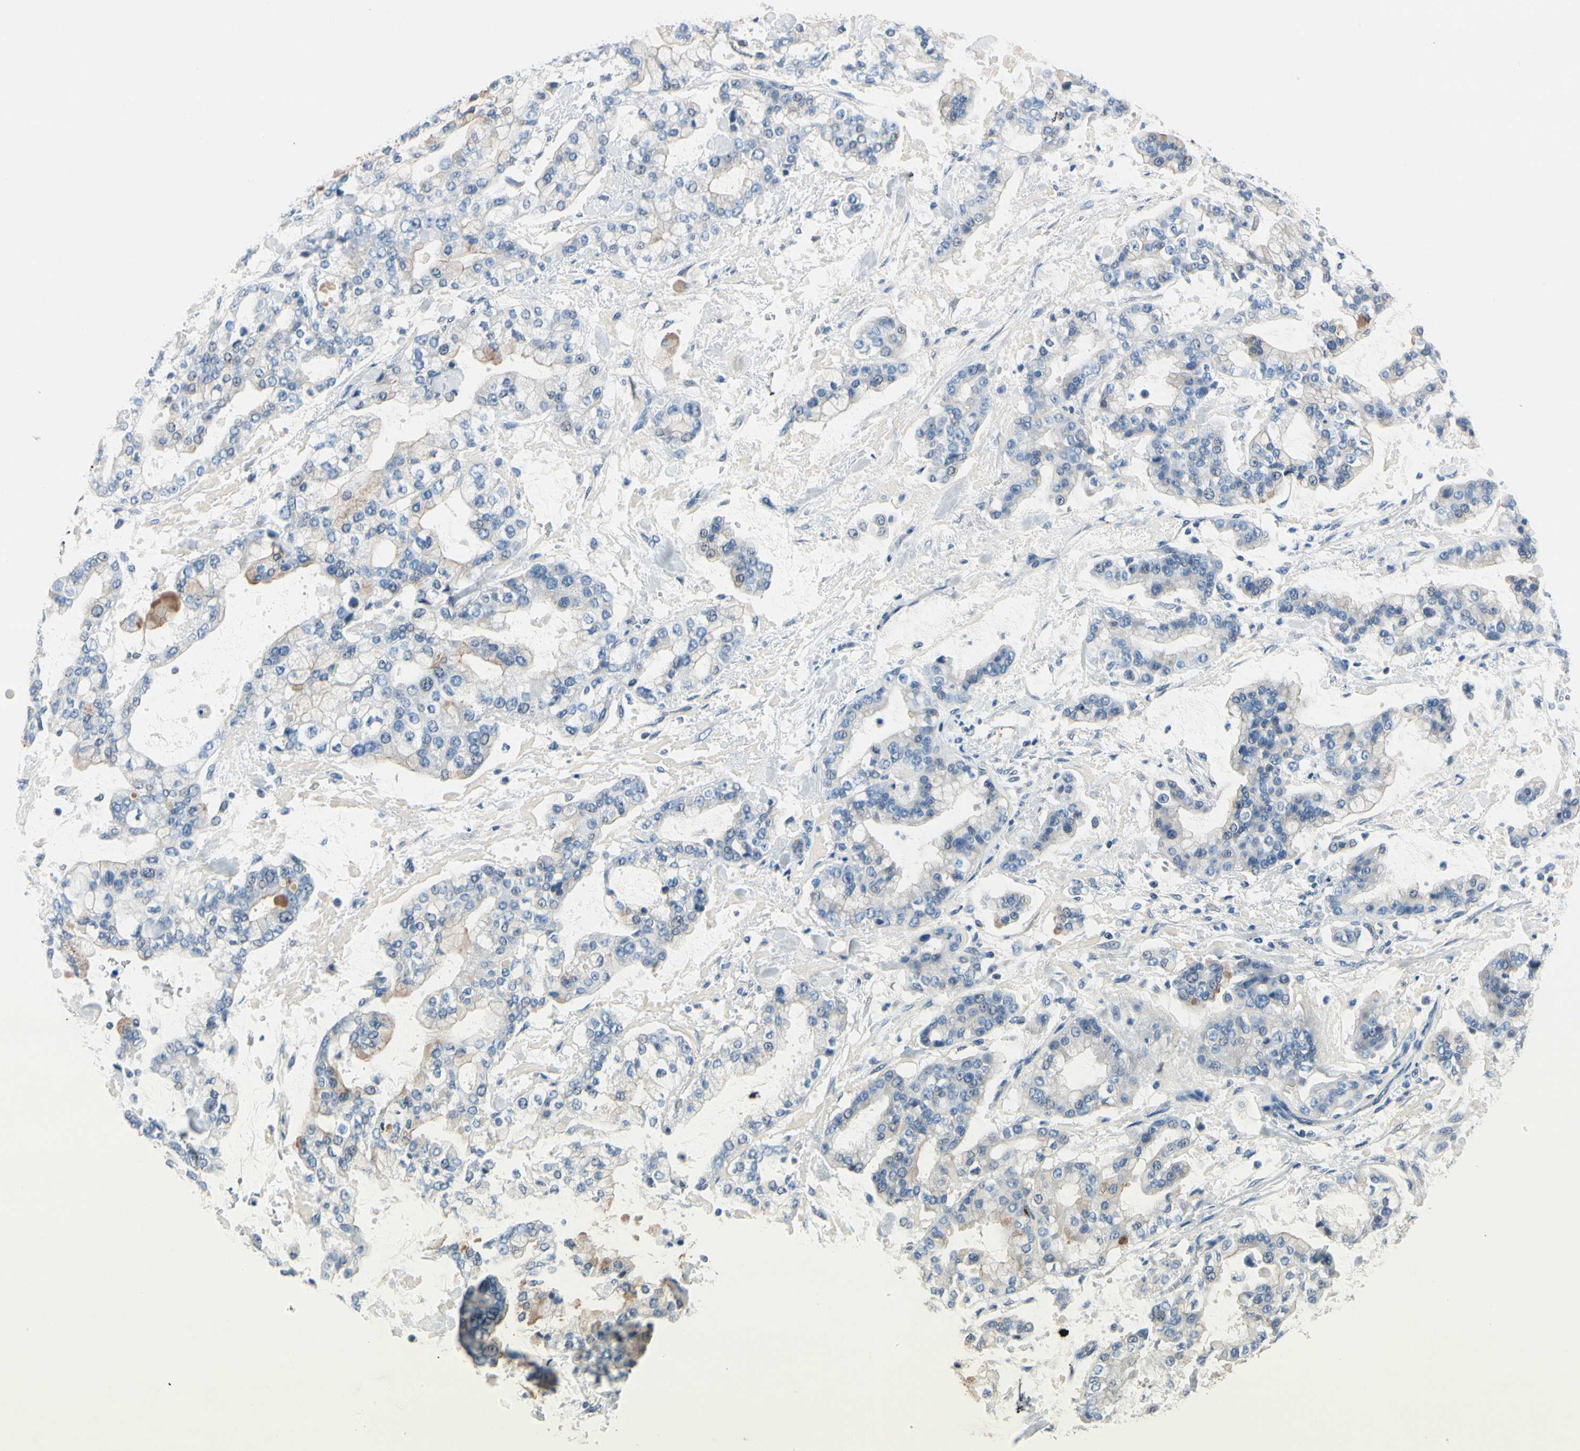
{"staining": {"intensity": "weak", "quantity": "<25%", "location": "cytoplasmic/membranous"}, "tissue": "stomach cancer", "cell_type": "Tumor cells", "image_type": "cancer", "snomed": [{"axis": "morphology", "description": "Normal tissue, NOS"}, {"axis": "morphology", "description": "Adenocarcinoma, NOS"}, {"axis": "topography", "description": "Stomach, upper"}, {"axis": "topography", "description": "Stomach"}], "caption": "Immunohistochemistry of human adenocarcinoma (stomach) shows no staining in tumor cells. (IHC, brightfield microscopy, high magnification).", "gene": "CPA3", "patient": {"sex": "male", "age": 76}}